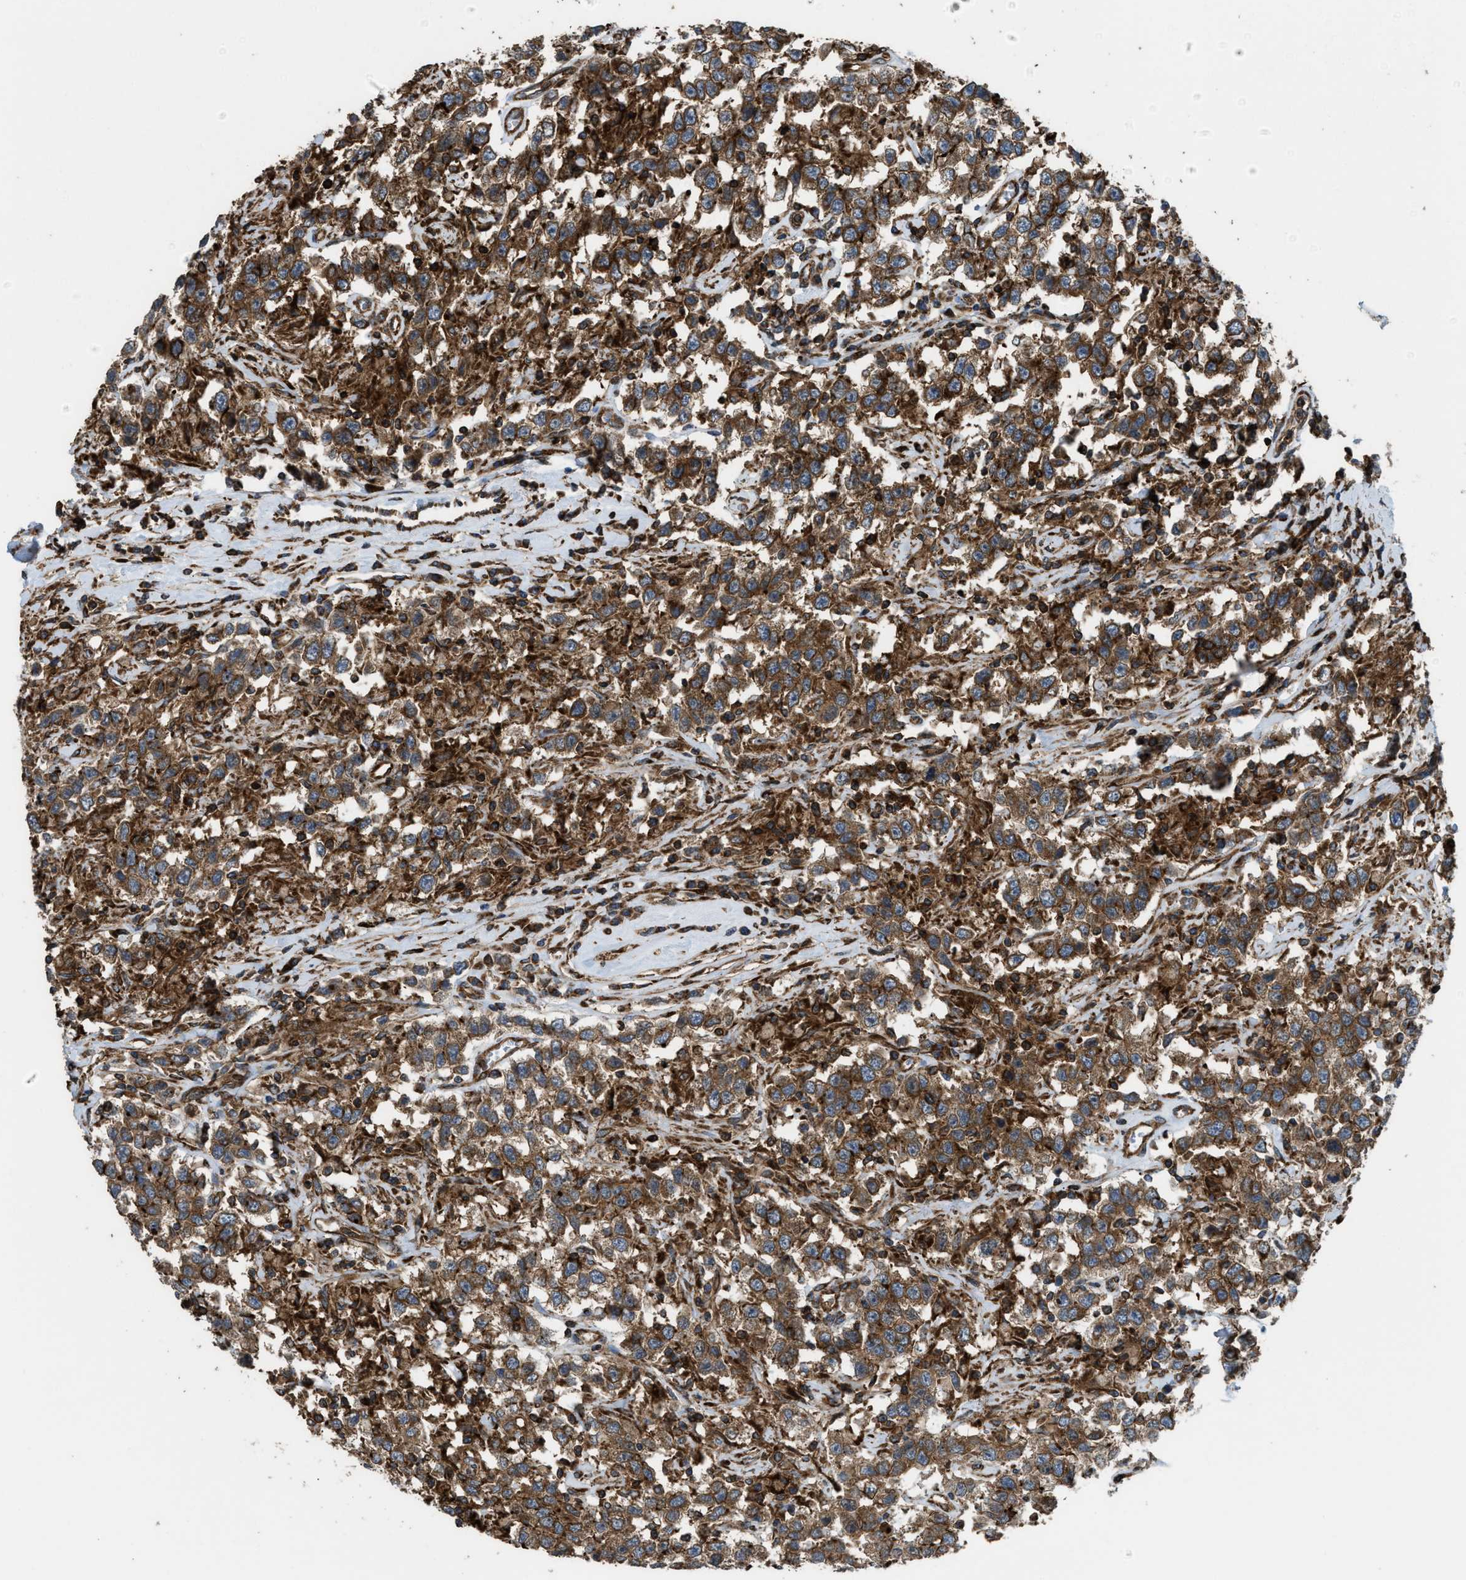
{"staining": {"intensity": "moderate", "quantity": ">75%", "location": "cytoplasmic/membranous"}, "tissue": "testis cancer", "cell_type": "Tumor cells", "image_type": "cancer", "snomed": [{"axis": "morphology", "description": "Seminoma, NOS"}, {"axis": "topography", "description": "Testis"}], "caption": "Human testis seminoma stained with a brown dye shows moderate cytoplasmic/membranous positive positivity in approximately >75% of tumor cells.", "gene": "EGLN1", "patient": {"sex": "male", "age": 41}}